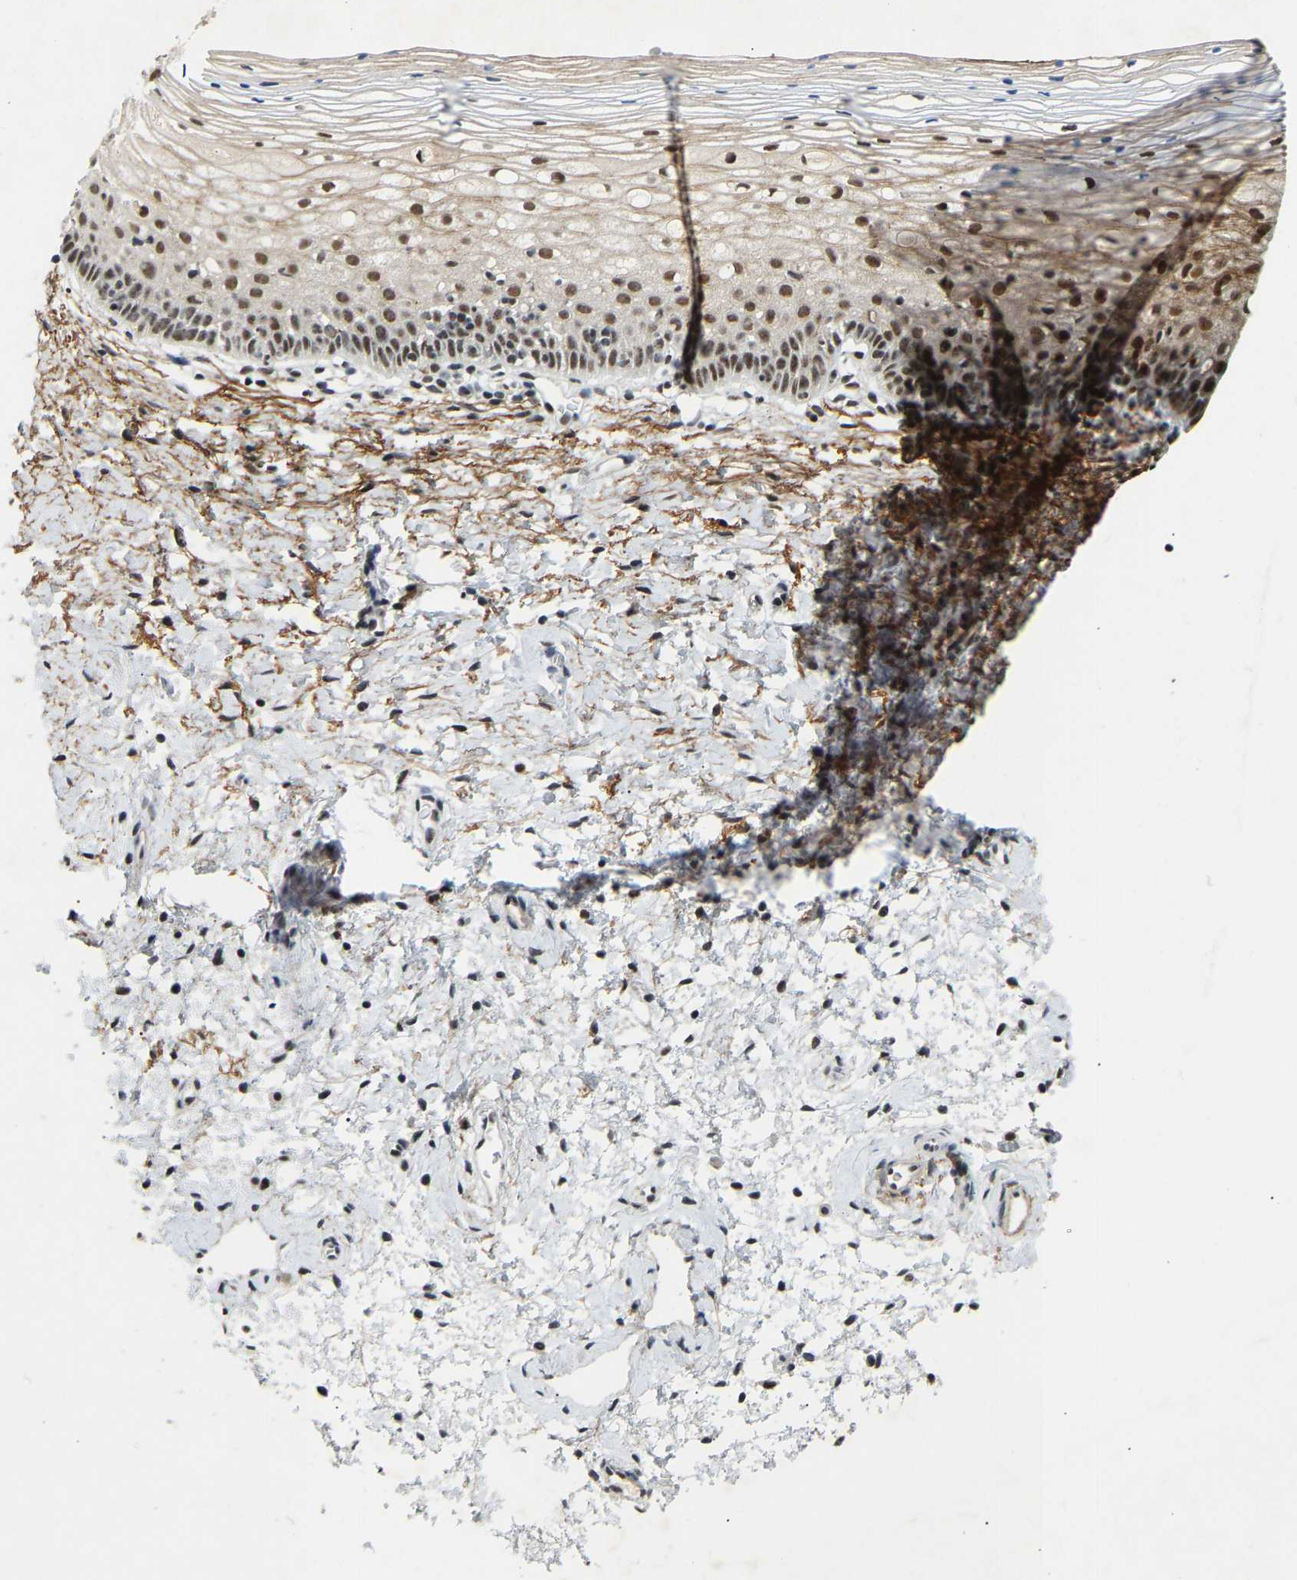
{"staining": {"intensity": "moderate", "quantity": "25%-75%", "location": "nuclear"}, "tissue": "cervix", "cell_type": "Squamous epithelial cells", "image_type": "normal", "snomed": [{"axis": "morphology", "description": "Normal tissue, NOS"}, {"axis": "topography", "description": "Cervix"}], "caption": "Protein expression analysis of normal human cervix reveals moderate nuclear positivity in about 25%-75% of squamous epithelial cells. Nuclei are stained in blue.", "gene": "RBM15", "patient": {"sex": "female", "age": 72}}